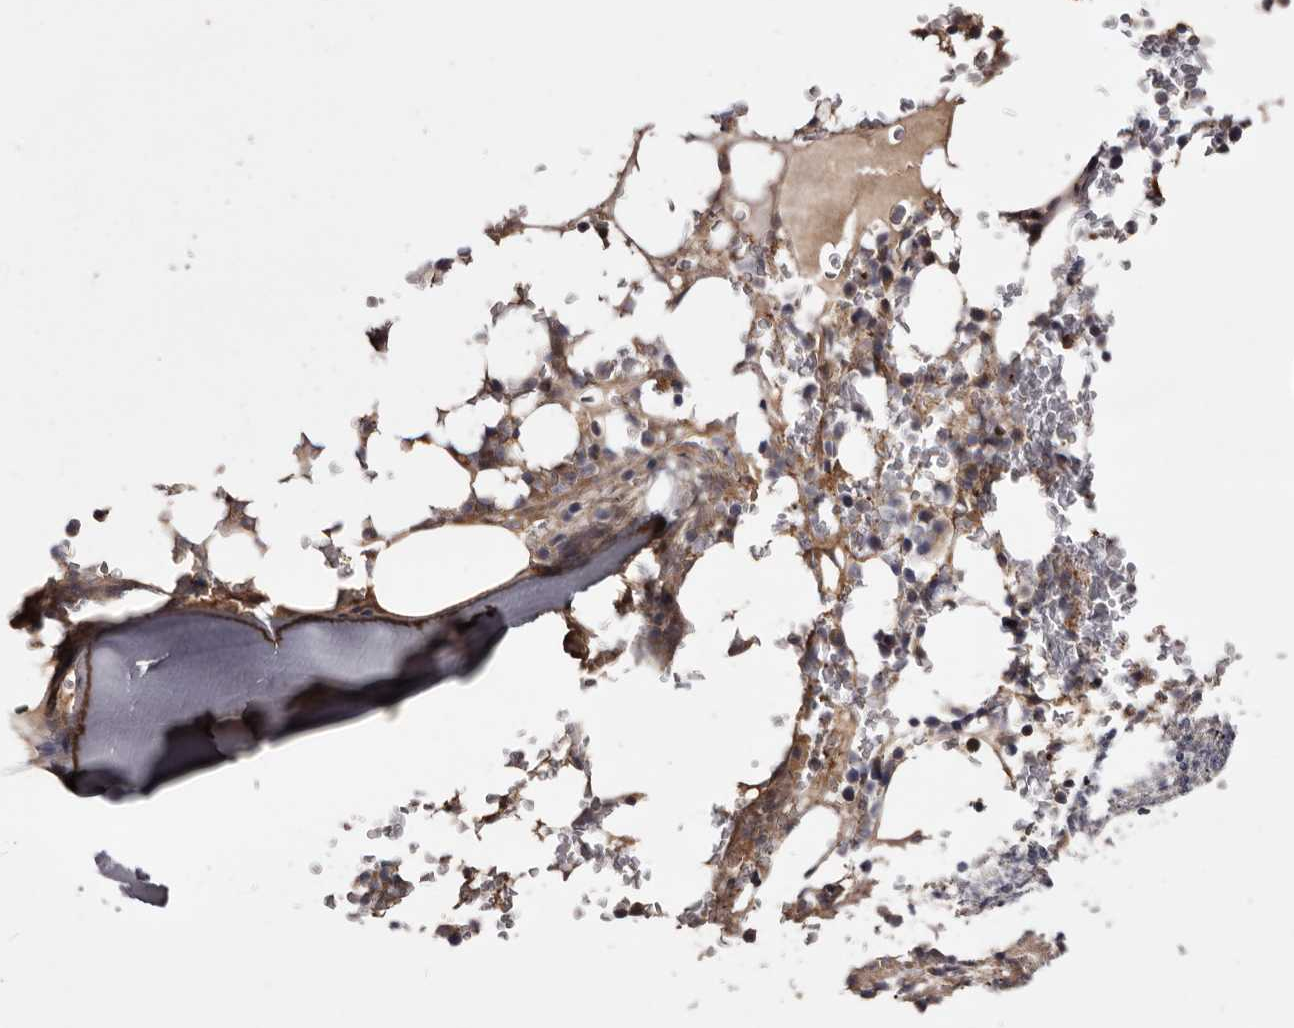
{"staining": {"intensity": "moderate", "quantity": "<25%", "location": "cytoplasmic/membranous"}, "tissue": "bone marrow", "cell_type": "Hematopoietic cells", "image_type": "normal", "snomed": [{"axis": "morphology", "description": "Normal tissue, NOS"}, {"axis": "topography", "description": "Bone marrow"}], "caption": "This photomicrograph displays immunohistochemistry staining of unremarkable human bone marrow, with low moderate cytoplasmic/membranous expression in about <25% of hematopoietic cells.", "gene": "CYP1B1", "patient": {"sex": "male", "age": 58}}